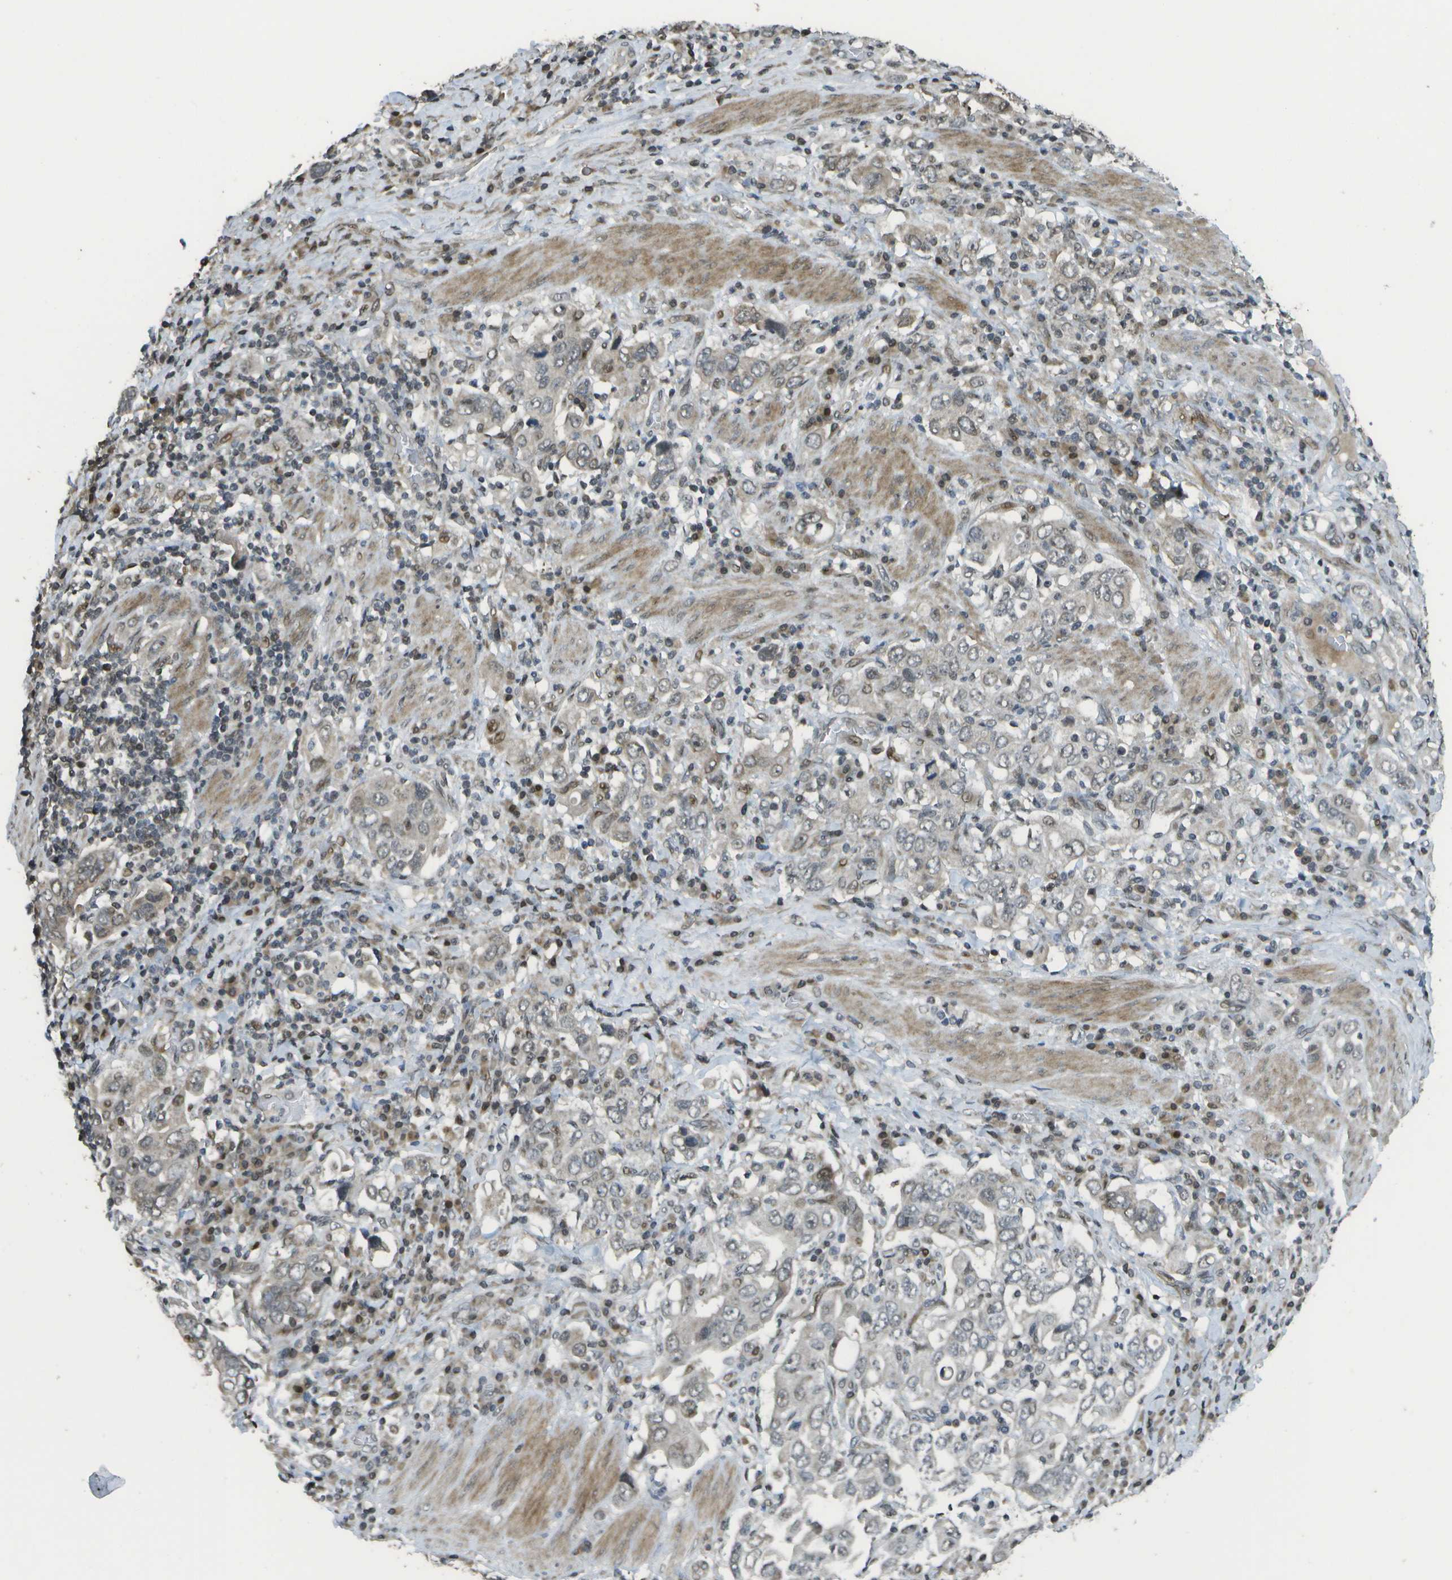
{"staining": {"intensity": "weak", "quantity": "25%-75%", "location": "cytoplasmic/membranous,nuclear"}, "tissue": "stomach cancer", "cell_type": "Tumor cells", "image_type": "cancer", "snomed": [{"axis": "morphology", "description": "Adenocarcinoma, NOS"}, {"axis": "topography", "description": "Stomach, upper"}], "caption": "Stomach cancer stained for a protein (brown) reveals weak cytoplasmic/membranous and nuclear positive expression in approximately 25%-75% of tumor cells.", "gene": "KAT5", "patient": {"sex": "male", "age": 62}}